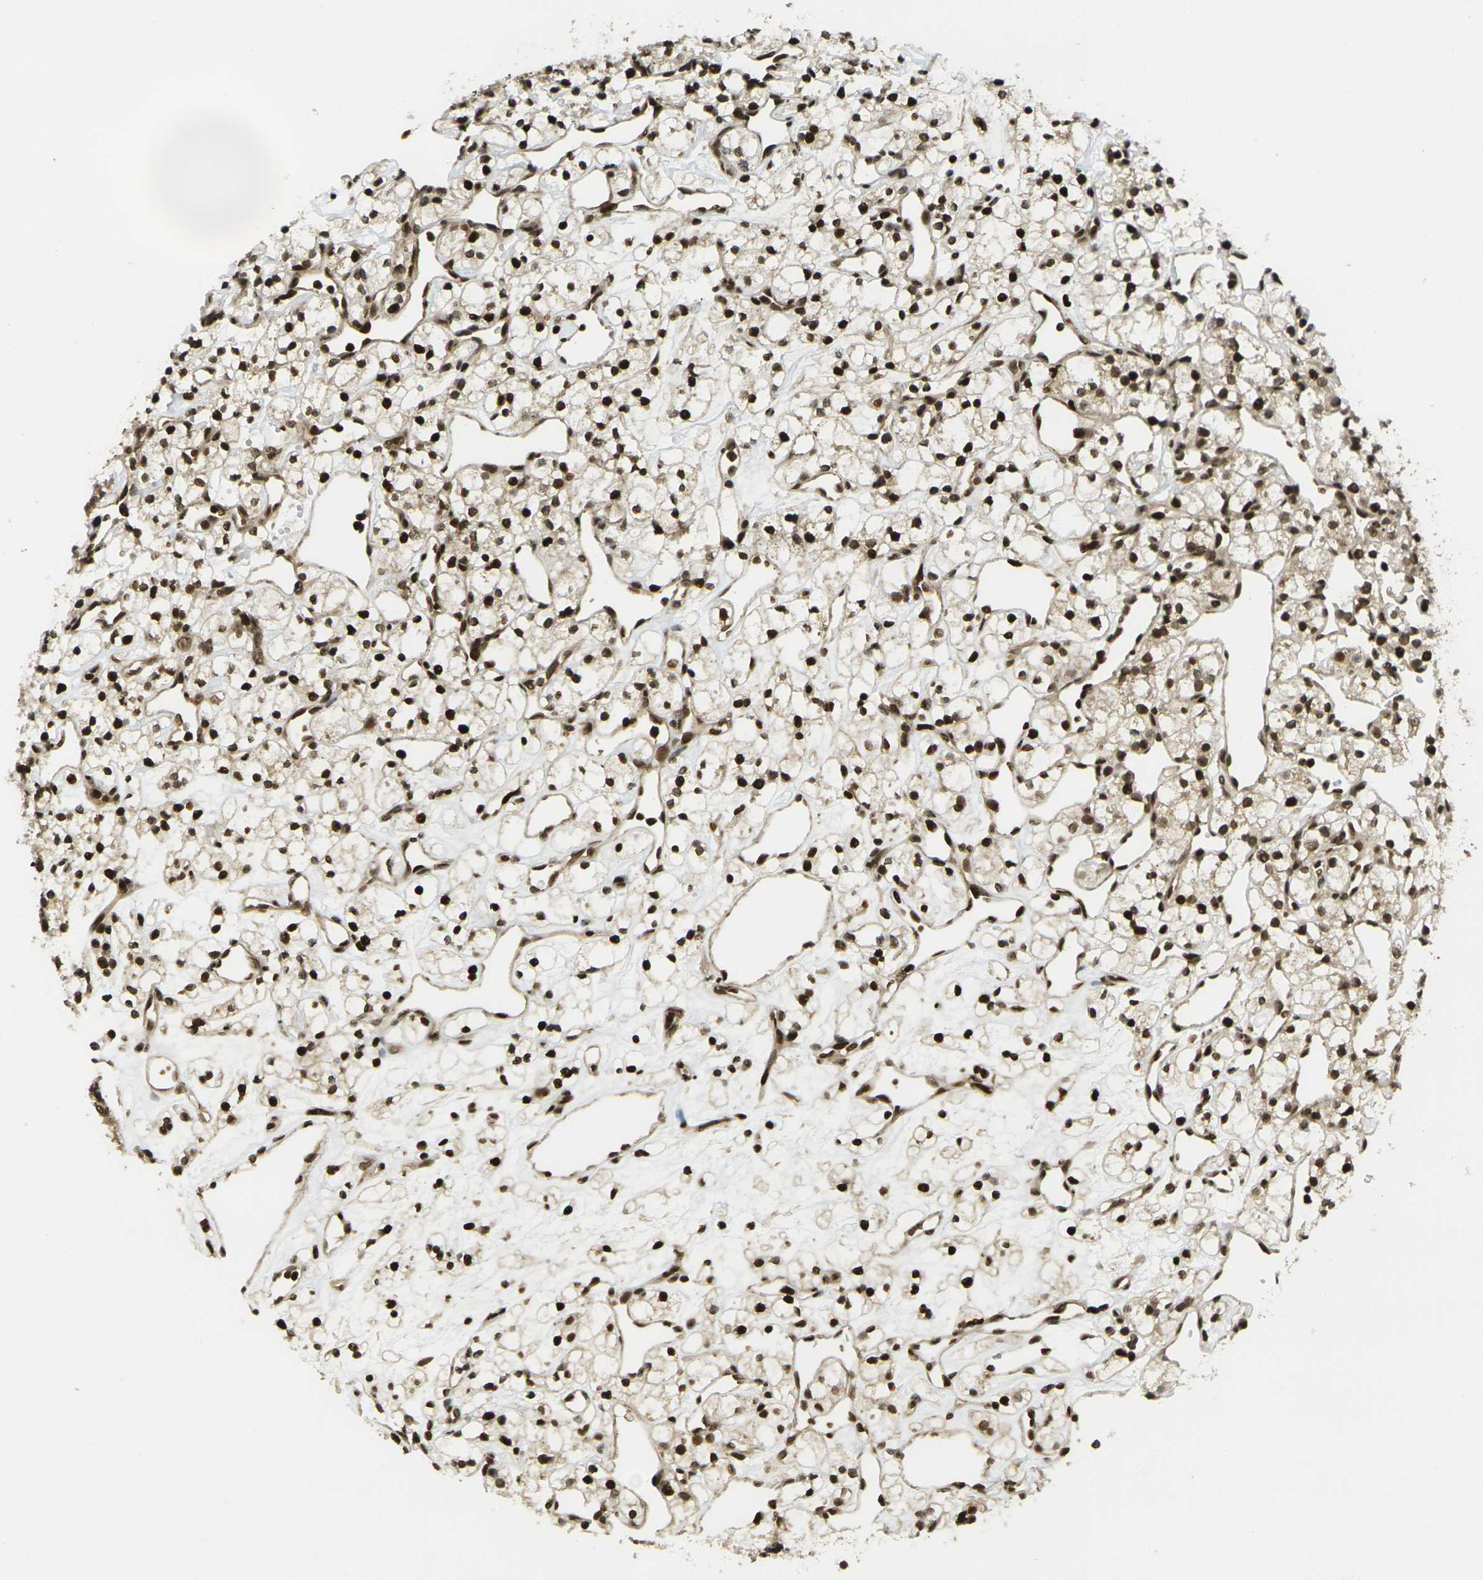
{"staining": {"intensity": "strong", "quantity": ">75%", "location": "cytoplasmic/membranous,nuclear"}, "tissue": "renal cancer", "cell_type": "Tumor cells", "image_type": "cancer", "snomed": [{"axis": "morphology", "description": "Adenocarcinoma, NOS"}, {"axis": "topography", "description": "Kidney"}], "caption": "Tumor cells show strong cytoplasmic/membranous and nuclear expression in approximately >75% of cells in adenocarcinoma (renal).", "gene": "RUVBL2", "patient": {"sex": "female", "age": 60}}